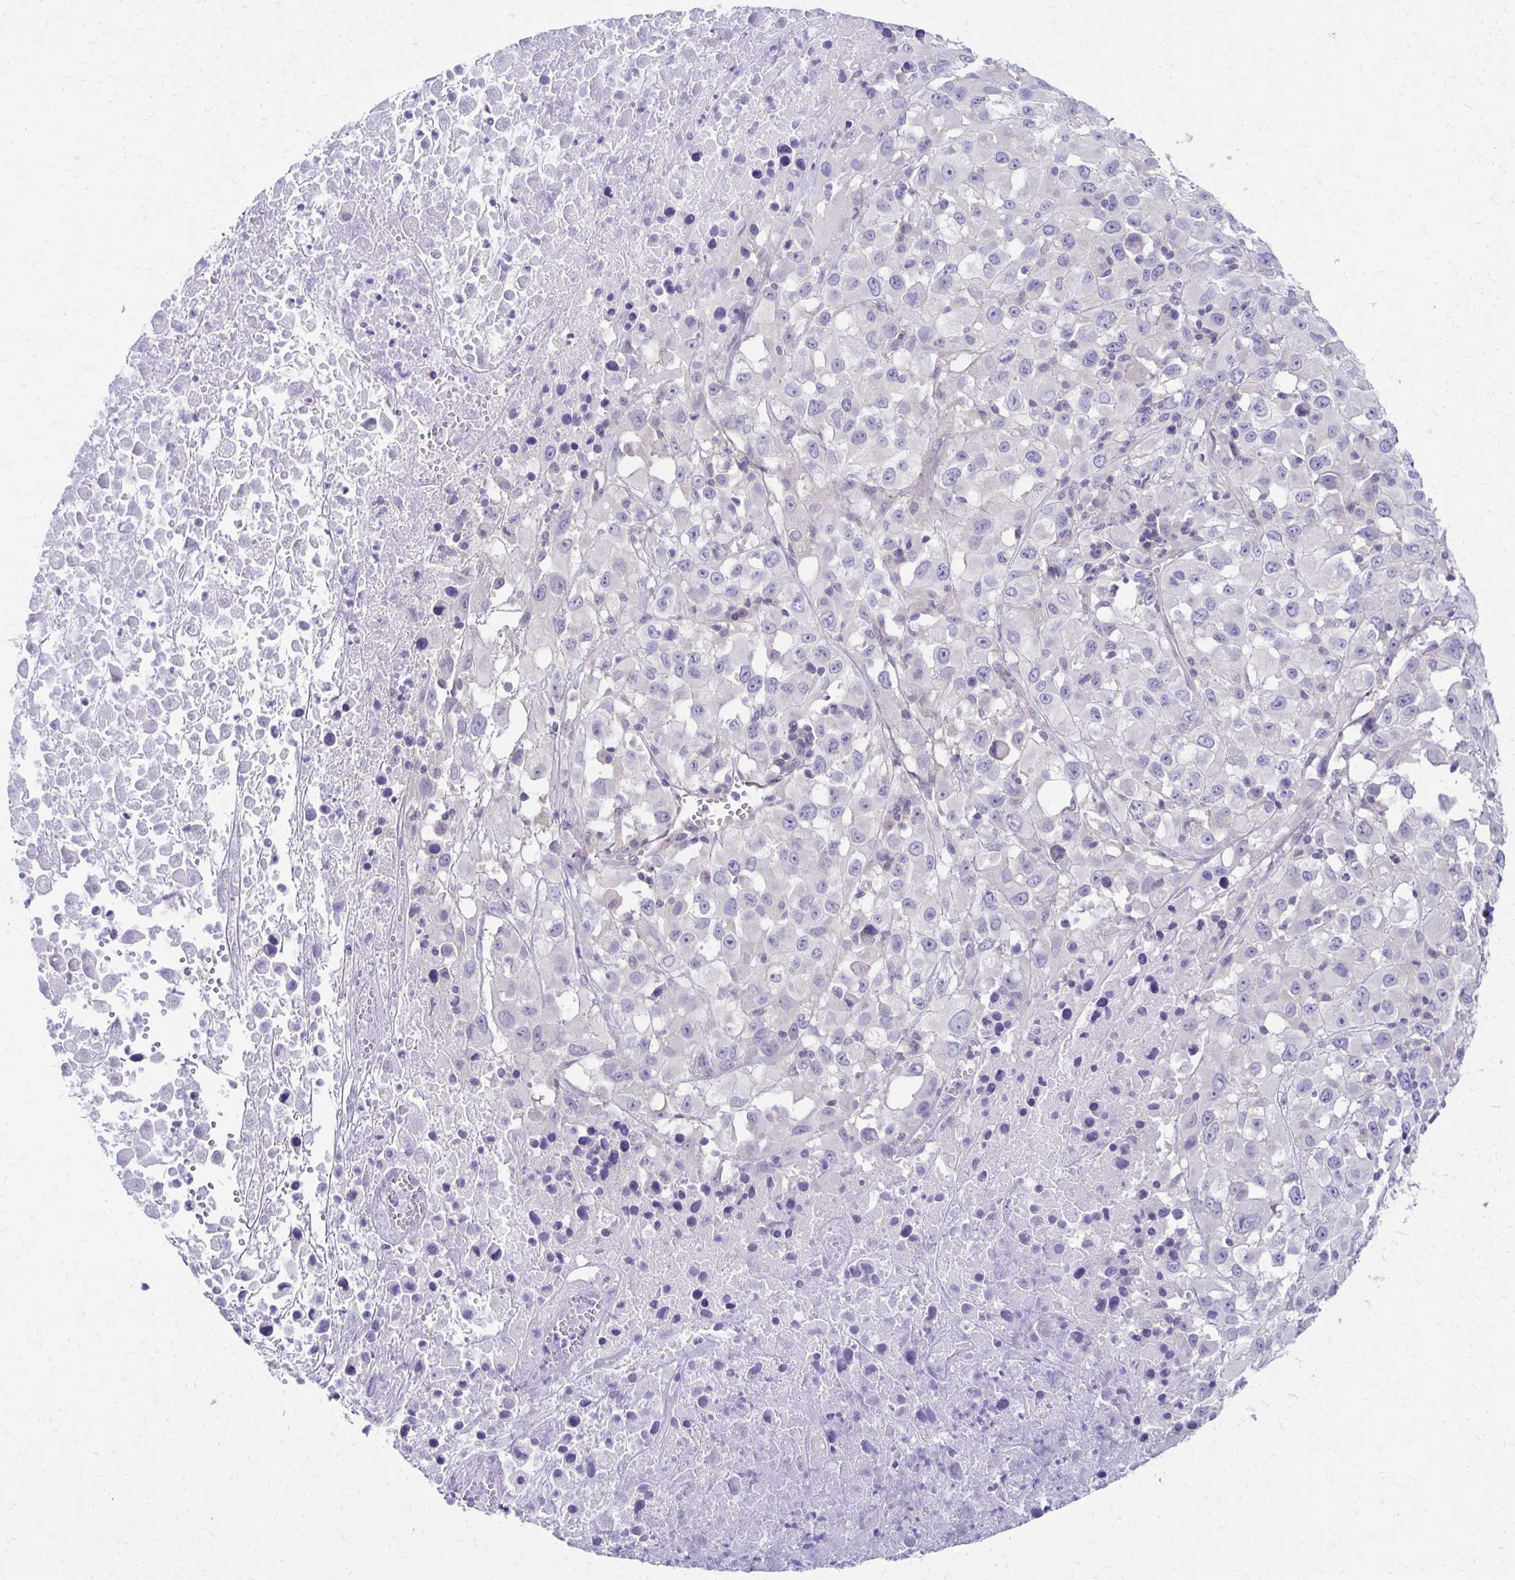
{"staining": {"intensity": "negative", "quantity": "none", "location": "none"}, "tissue": "melanoma", "cell_type": "Tumor cells", "image_type": "cancer", "snomed": [{"axis": "morphology", "description": "Malignant melanoma, Metastatic site"}, {"axis": "topography", "description": "Soft tissue"}], "caption": "Tumor cells show no significant staining in melanoma.", "gene": "C1QTNF2", "patient": {"sex": "male", "age": 50}}